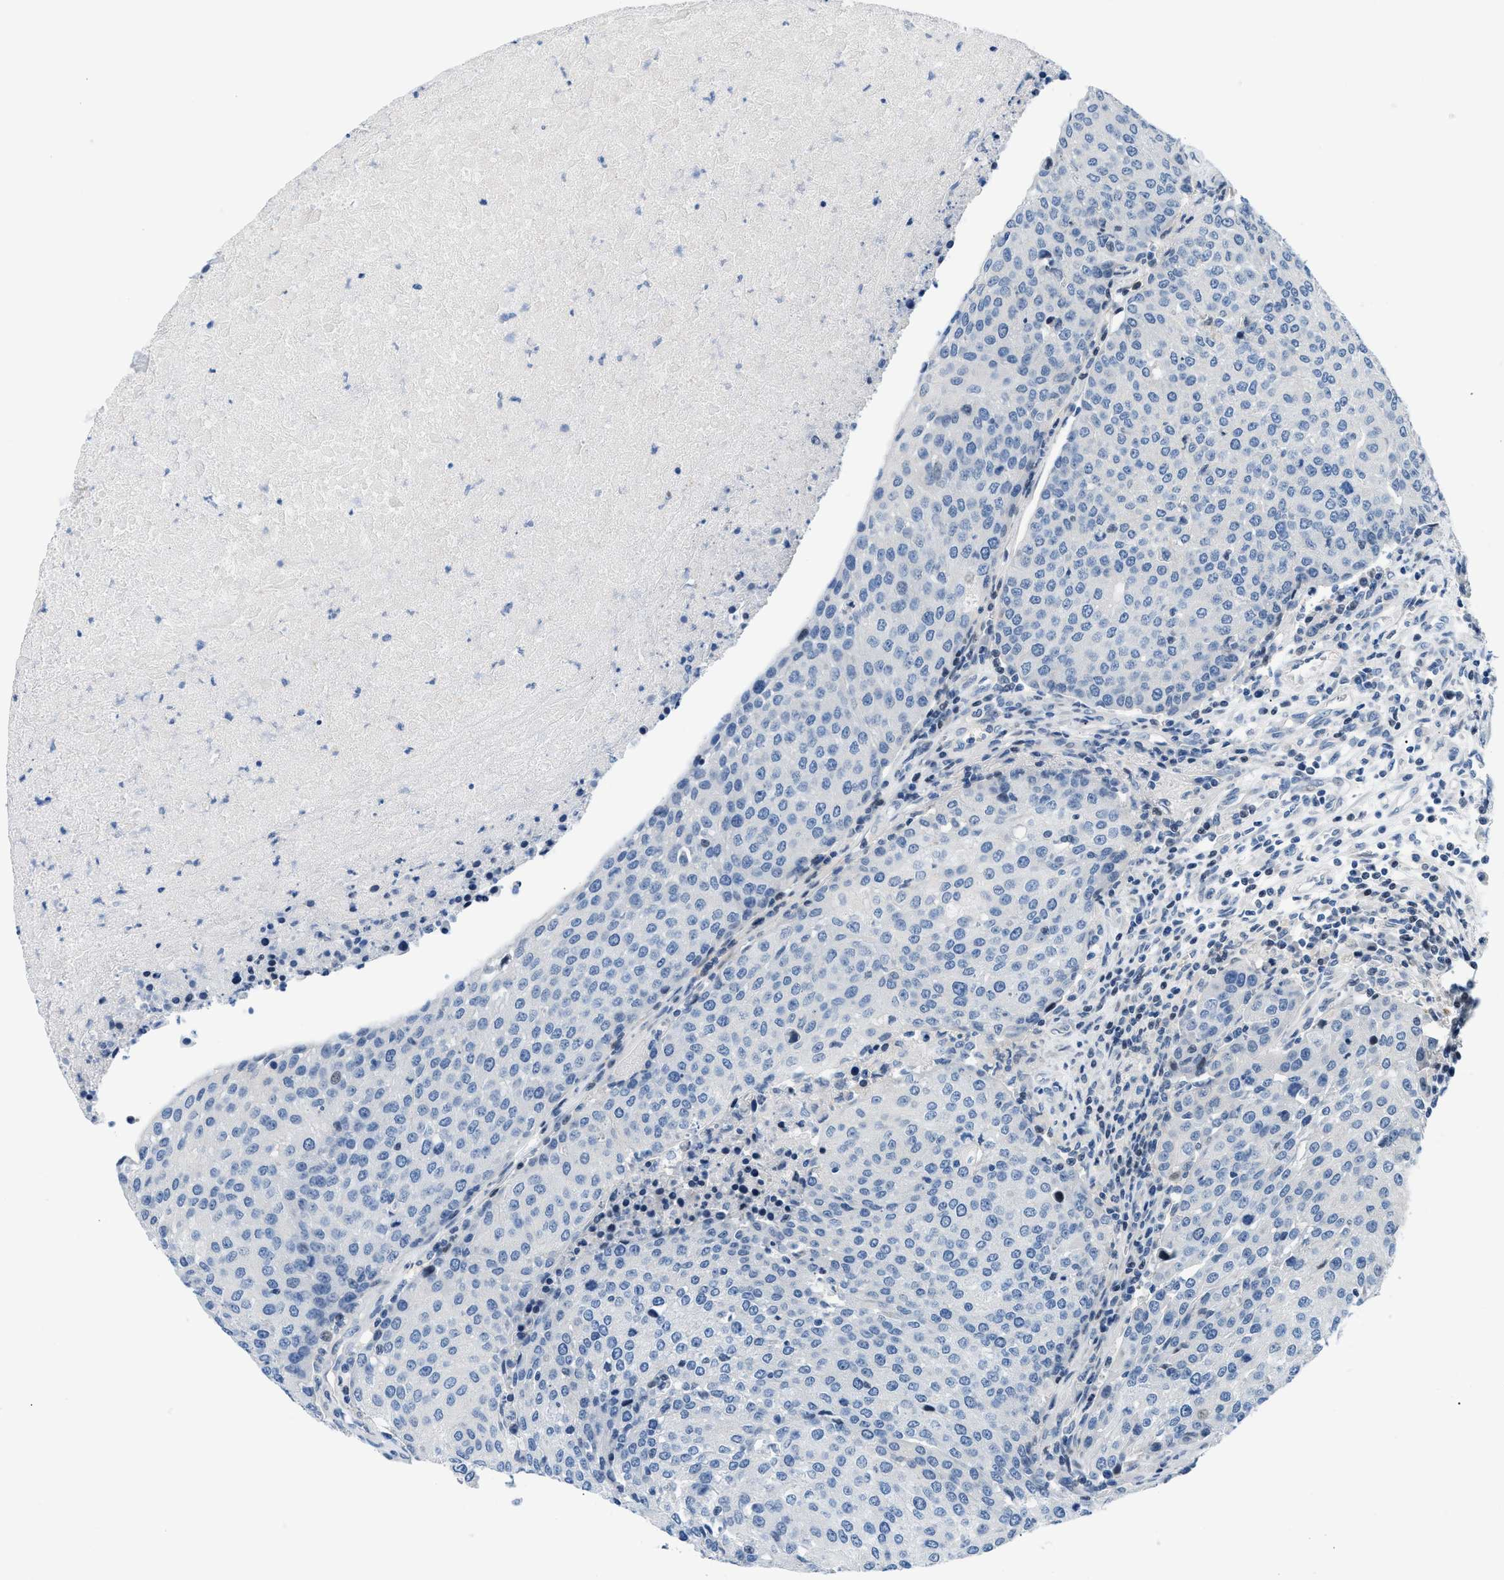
{"staining": {"intensity": "negative", "quantity": "none", "location": "none"}, "tissue": "urothelial cancer", "cell_type": "Tumor cells", "image_type": "cancer", "snomed": [{"axis": "morphology", "description": "Urothelial carcinoma, High grade"}, {"axis": "topography", "description": "Urinary bladder"}], "caption": "IHC of human urothelial cancer displays no expression in tumor cells.", "gene": "FDCSP", "patient": {"sex": "female", "age": 85}}